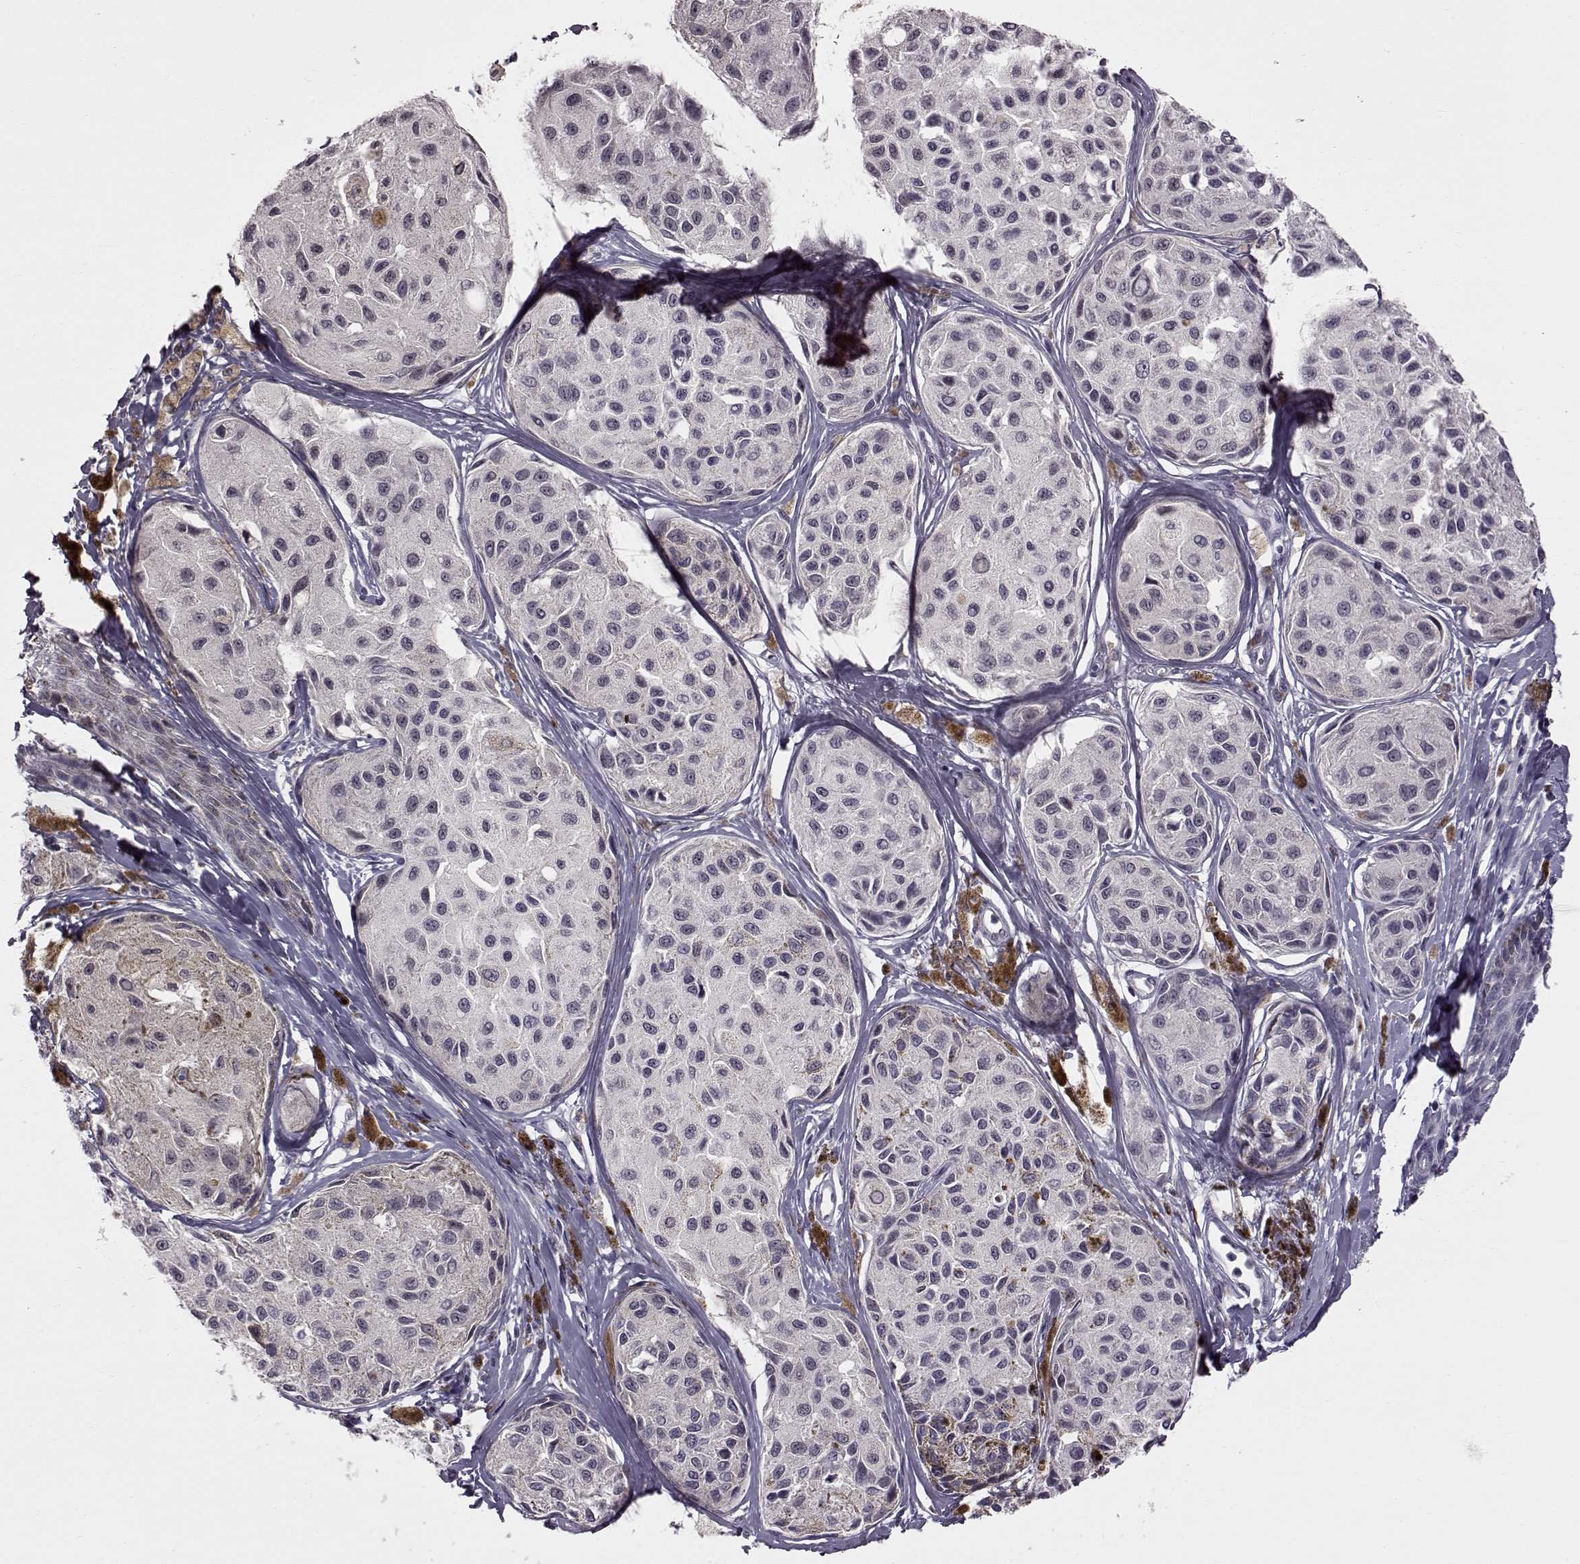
{"staining": {"intensity": "weak", "quantity": "<25%", "location": "cytoplasmic/membranous"}, "tissue": "melanoma", "cell_type": "Tumor cells", "image_type": "cancer", "snomed": [{"axis": "morphology", "description": "Malignant melanoma, NOS"}, {"axis": "topography", "description": "Skin"}], "caption": "The histopathology image displays no significant positivity in tumor cells of melanoma.", "gene": "C10orf62", "patient": {"sex": "female", "age": 38}}